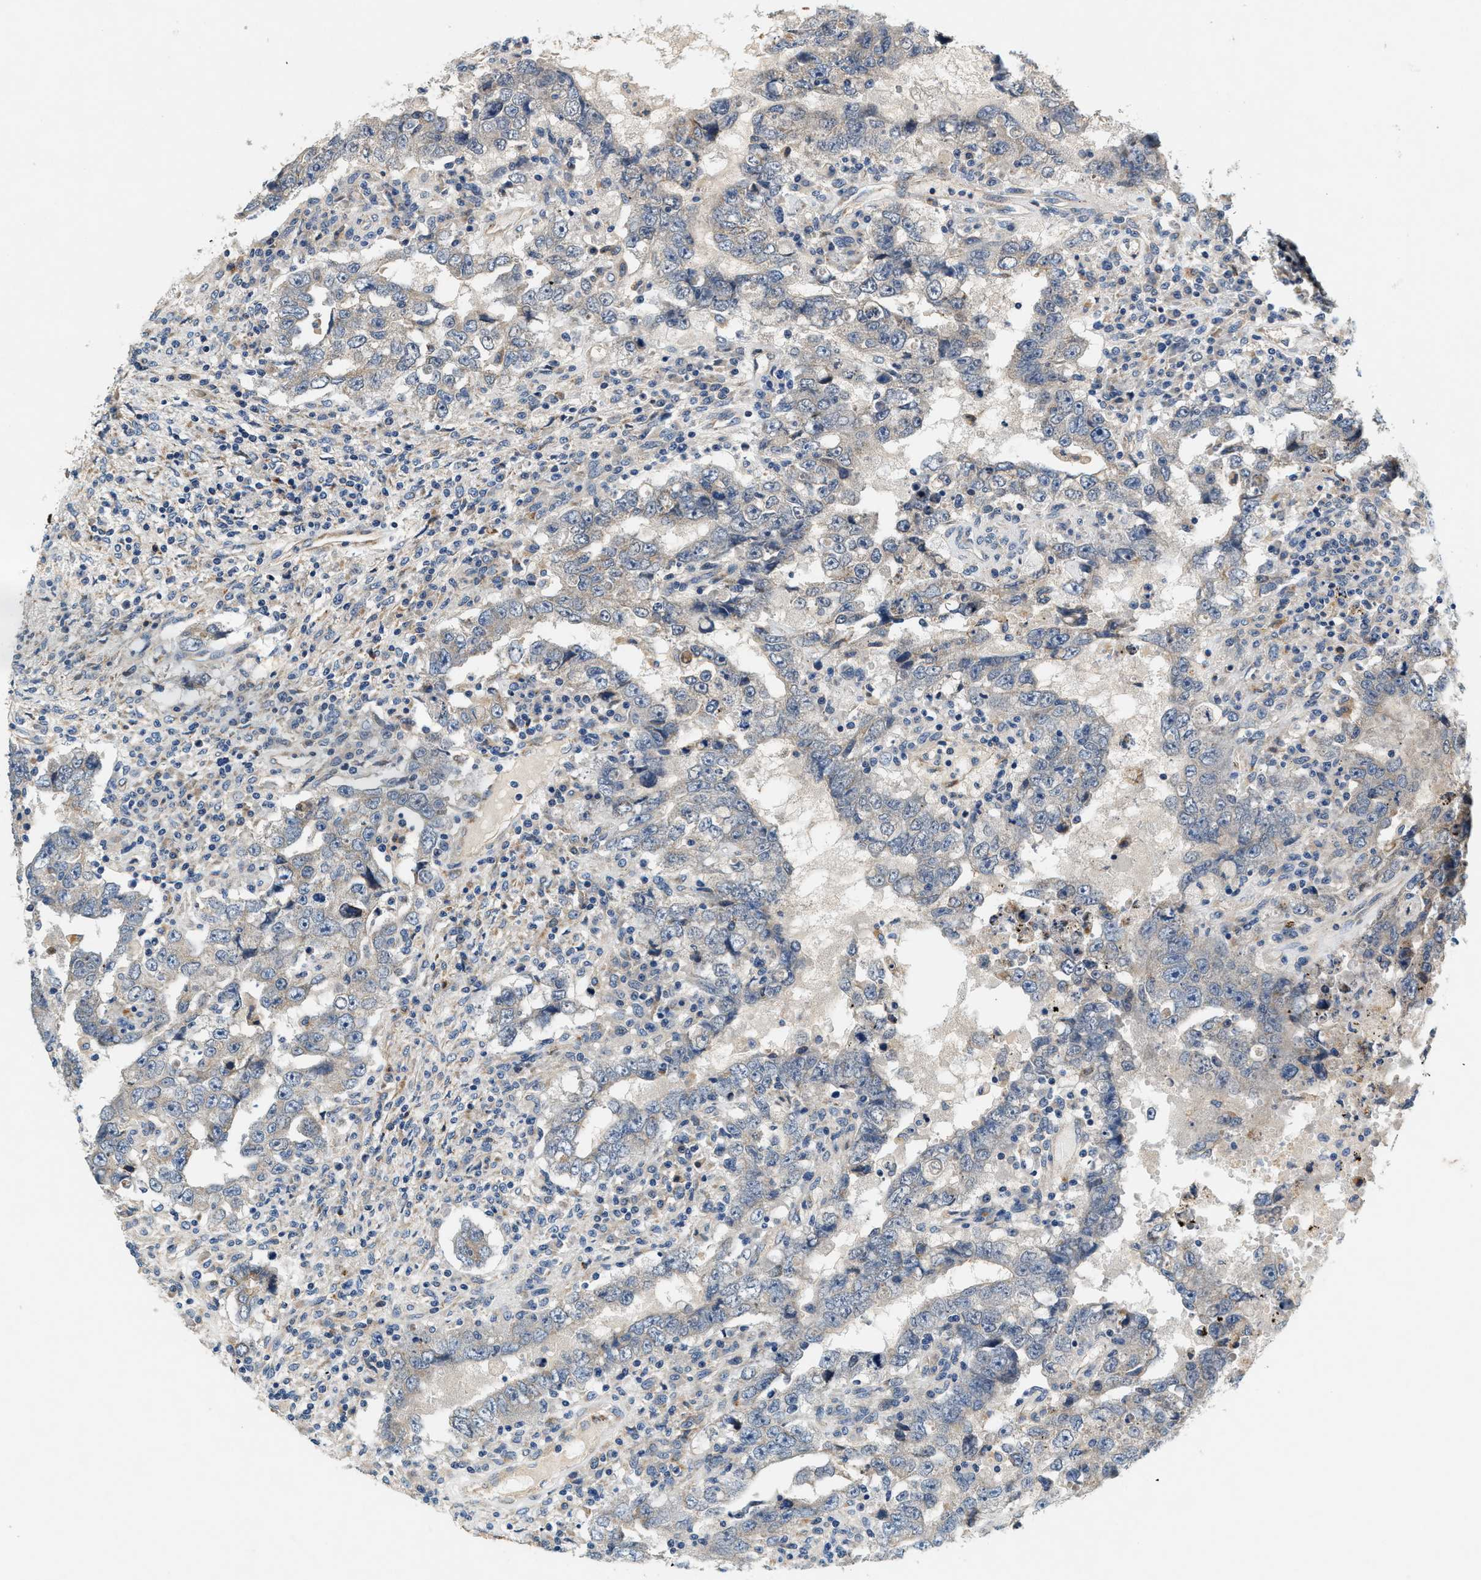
{"staining": {"intensity": "weak", "quantity": "<25%", "location": "cytoplasmic/membranous"}, "tissue": "testis cancer", "cell_type": "Tumor cells", "image_type": "cancer", "snomed": [{"axis": "morphology", "description": "Carcinoma, Embryonal, NOS"}, {"axis": "topography", "description": "Testis"}], "caption": "DAB (3,3'-diaminobenzidine) immunohistochemical staining of human embryonal carcinoma (testis) demonstrates no significant staining in tumor cells. (DAB immunohistochemistry (IHC) with hematoxylin counter stain).", "gene": "DUSP10", "patient": {"sex": "male", "age": 26}}